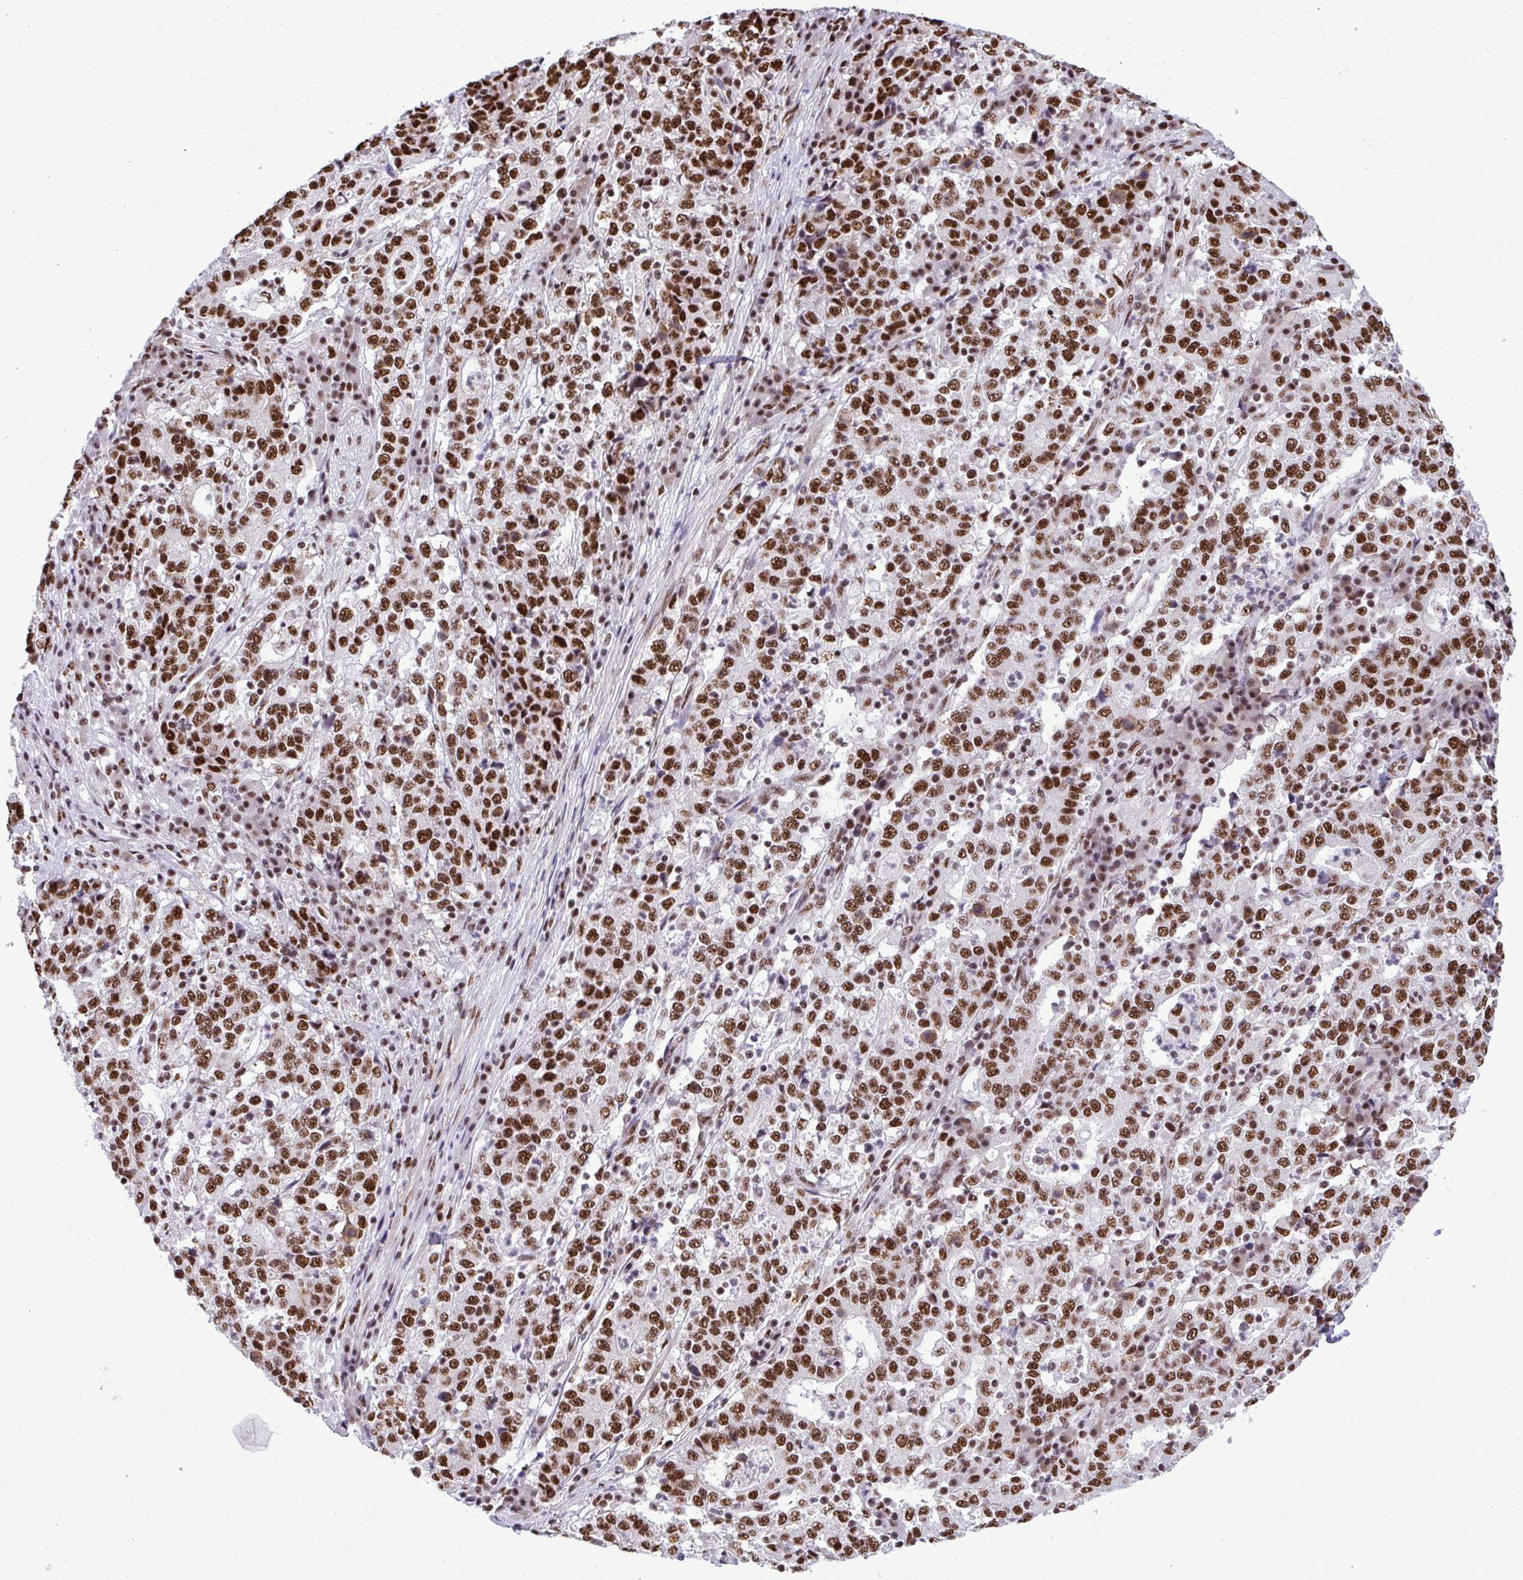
{"staining": {"intensity": "strong", "quantity": ">75%", "location": "nuclear"}, "tissue": "stomach cancer", "cell_type": "Tumor cells", "image_type": "cancer", "snomed": [{"axis": "morphology", "description": "Adenocarcinoma, NOS"}, {"axis": "topography", "description": "Stomach"}], "caption": "Protein positivity by immunohistochemistry (IHC) exhibits strong nuclear expression in approximately >75% of tumor cells in stomach cancer.", "gene": "PRPF19", "patient": {"sex": "male", "age": 59}}